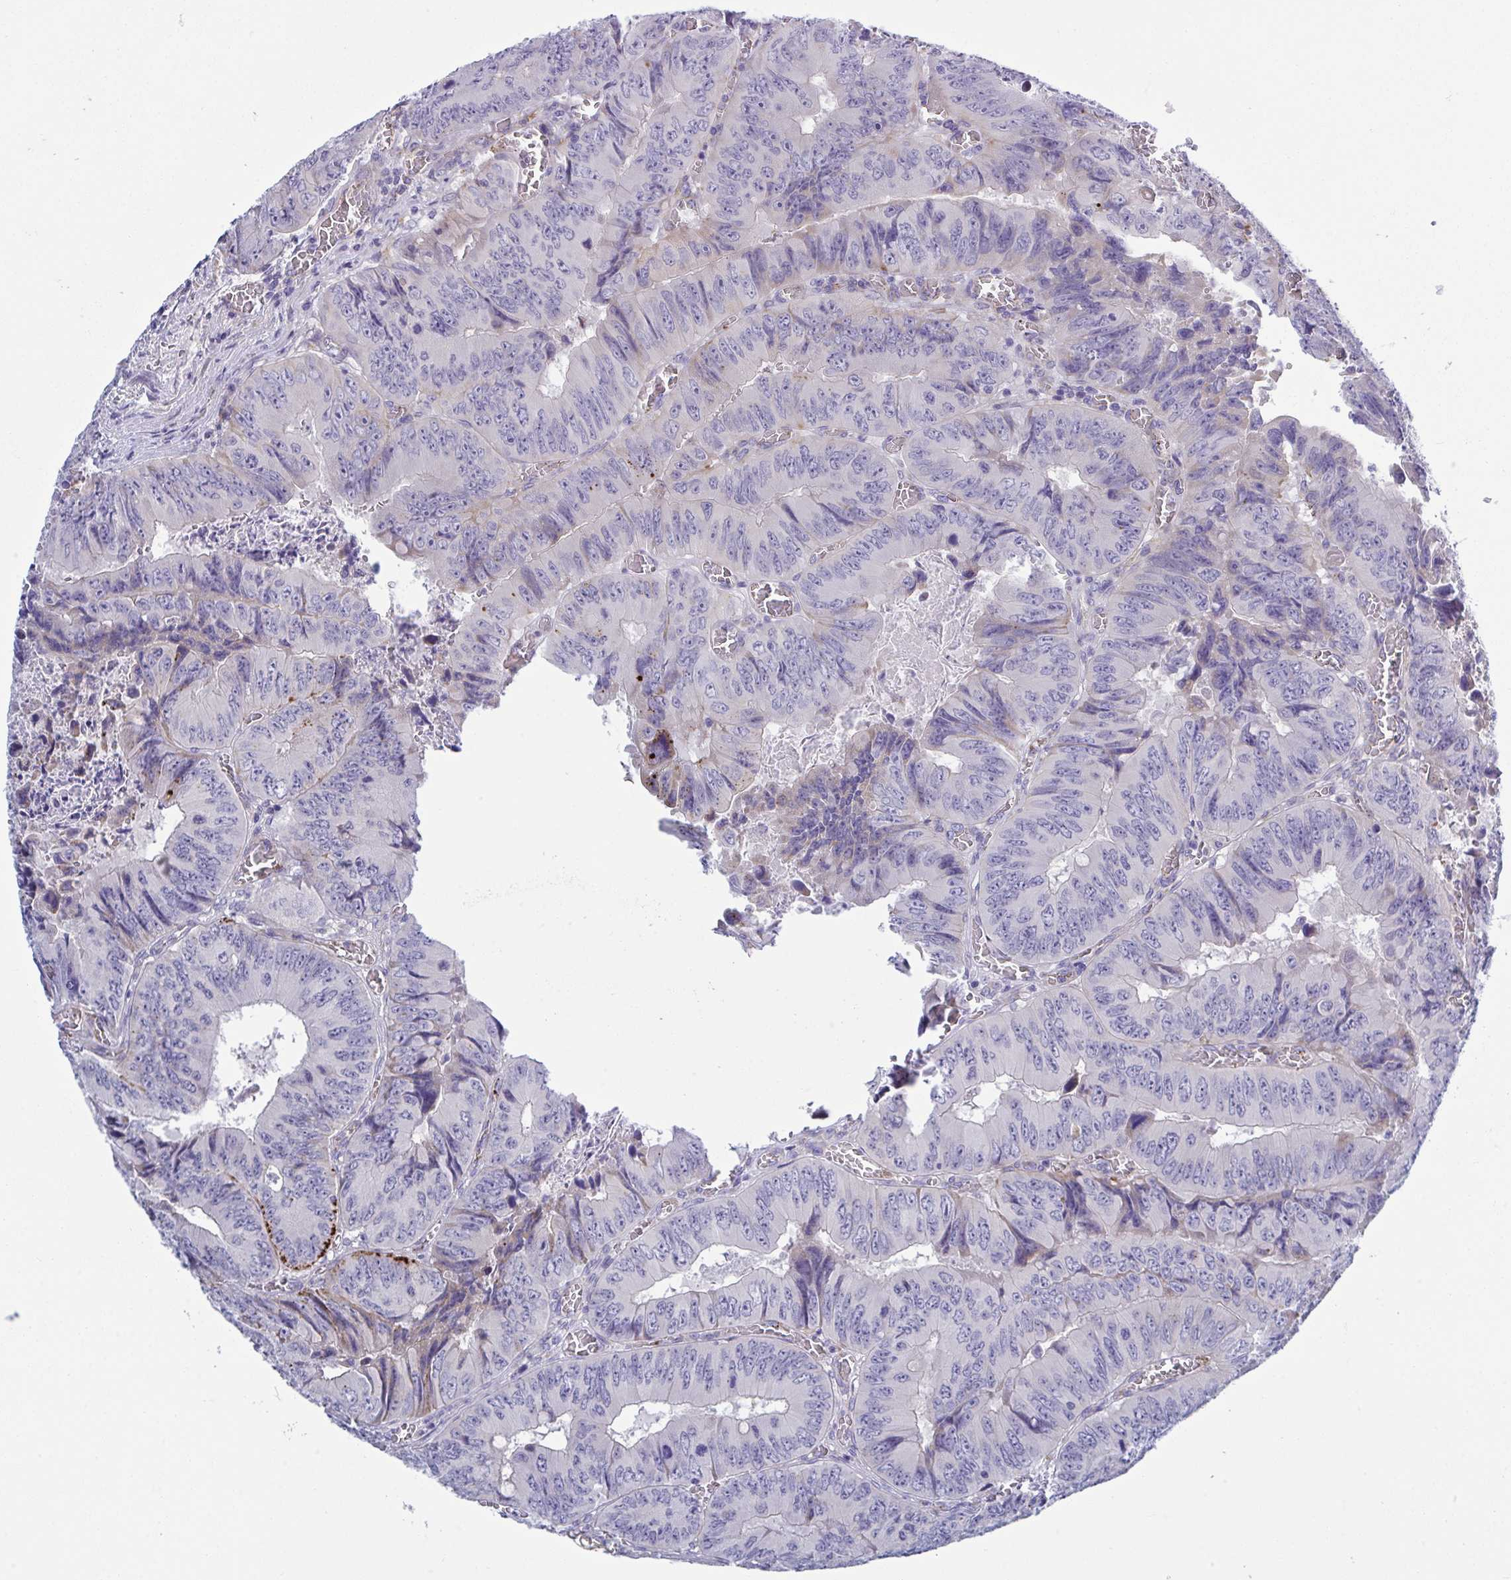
{"staining": {"intensity": "negative", "quantity": "none", "location": "none"}, "tissue": "colorectal cancer", "cell_type": "Tumor cells", "image_type": "cancer", "snomed": [{"axis": "morphology", "description": "Adenocarcinoma, NOS"}, {"axis": "topography", "description": "Colon"}], "caption": "High magnification brightfield microscopy of colorectal adenocarcinoma stained with DAB (3,3'-diaminobenzidine) (brown) and counterstained with hematoxylin (blue): tumor cells show no significant staining.", "gene": "TOR1AIP2", "patient": {"sex": "female", "age": 84}}